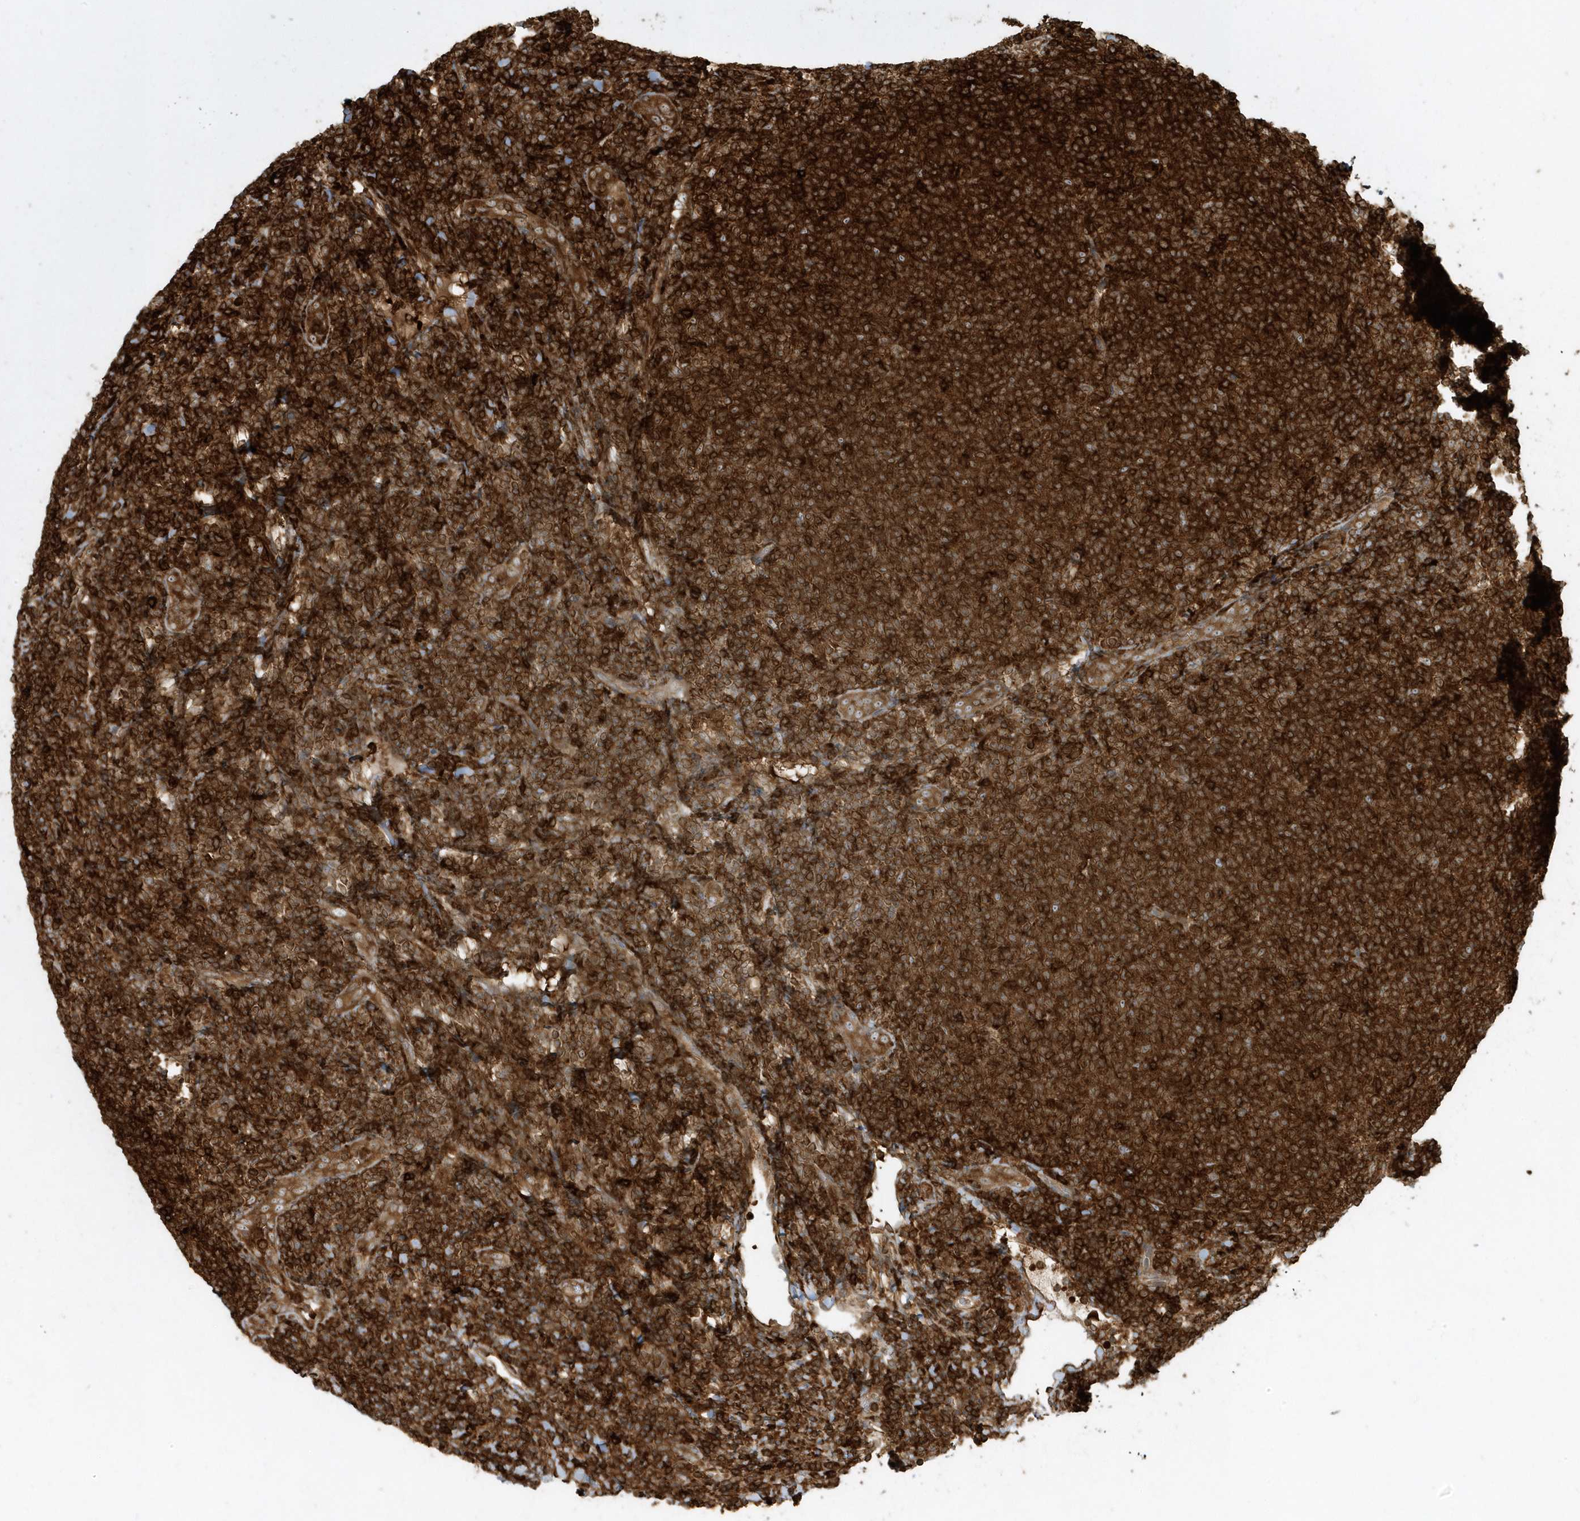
{"staining": {"intensity": "strong", "quantity": ">75%", "location": "cytoplasmic/membranous"}, "tissue": "lymphoma", "cell_type": "Tumor cells", "image_type": "cancer", "snomed": [{"axis": "morphology", "description": "Malignant lymphoma, non-Hodgkin's type, Low grade"}, {"axis": "topography", "description": "Lymph node"}], "caption": "DAB (3,3'-diaminobenzidine) immunohistochemical staining of lymphoma demonstrates strong cytoplasmic/membranous protein staining in approximately >75% of tumor cells. The protein of interest is shown in brown color, while the nuclei are stained blue.", "gene": "CLCN6", "patient": {"sex": "male", "age": 66}}